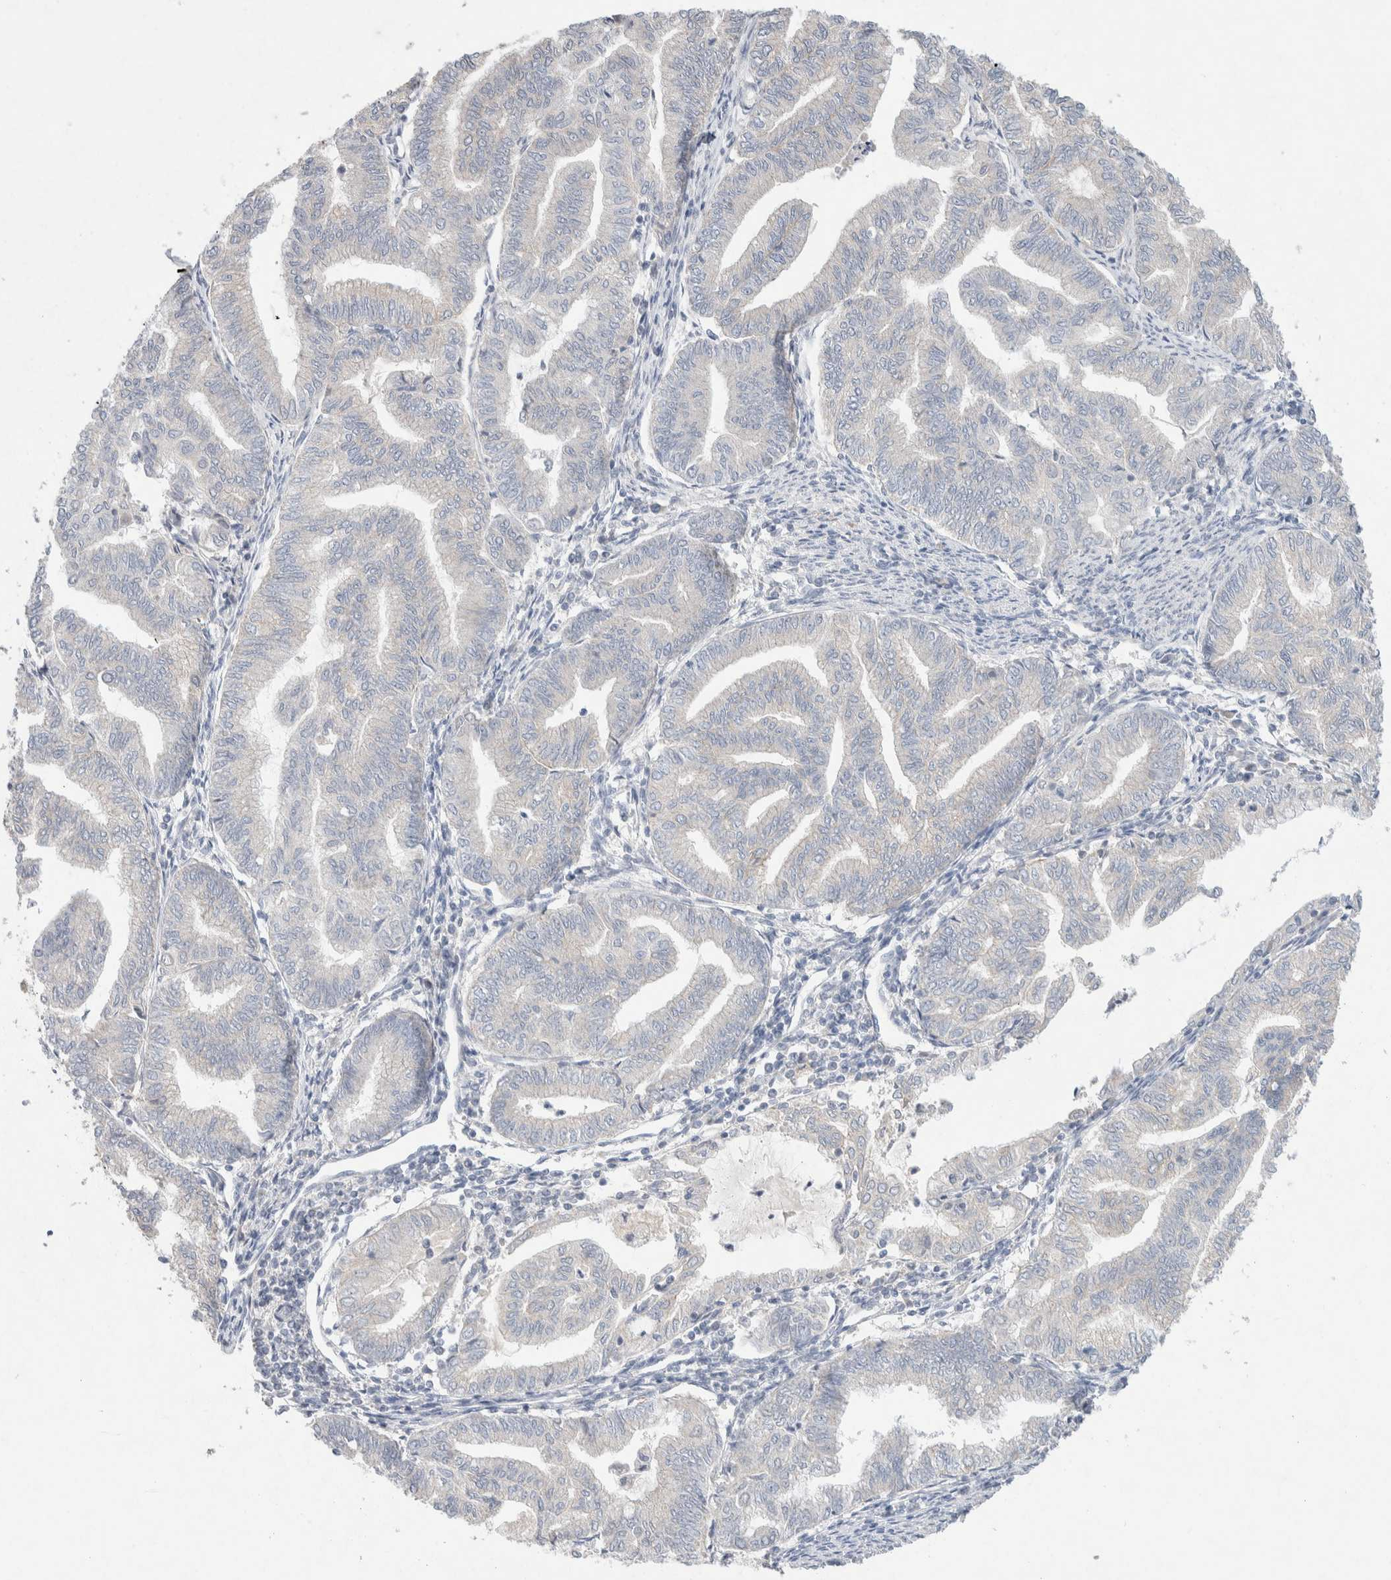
{"staining": {"intensity": "negative", "quantity": "none", "location": "none"}, "tissue": "endometrial cancer", "cell_type": "Tumor cells", "image_type": "cancer", "snomed": [{"axis": "morphology", "description": "Adenocarcinoma, NOS"}, {"axis": "topography", "description": "Endometrium"}], "caption": "IHC histopathology image of human endometrial cancer stained for a protein (brown), which reveals no expression in tumor cells.", "gene": "CMTM4", "patient": {"sex": "female", "age": 79}}